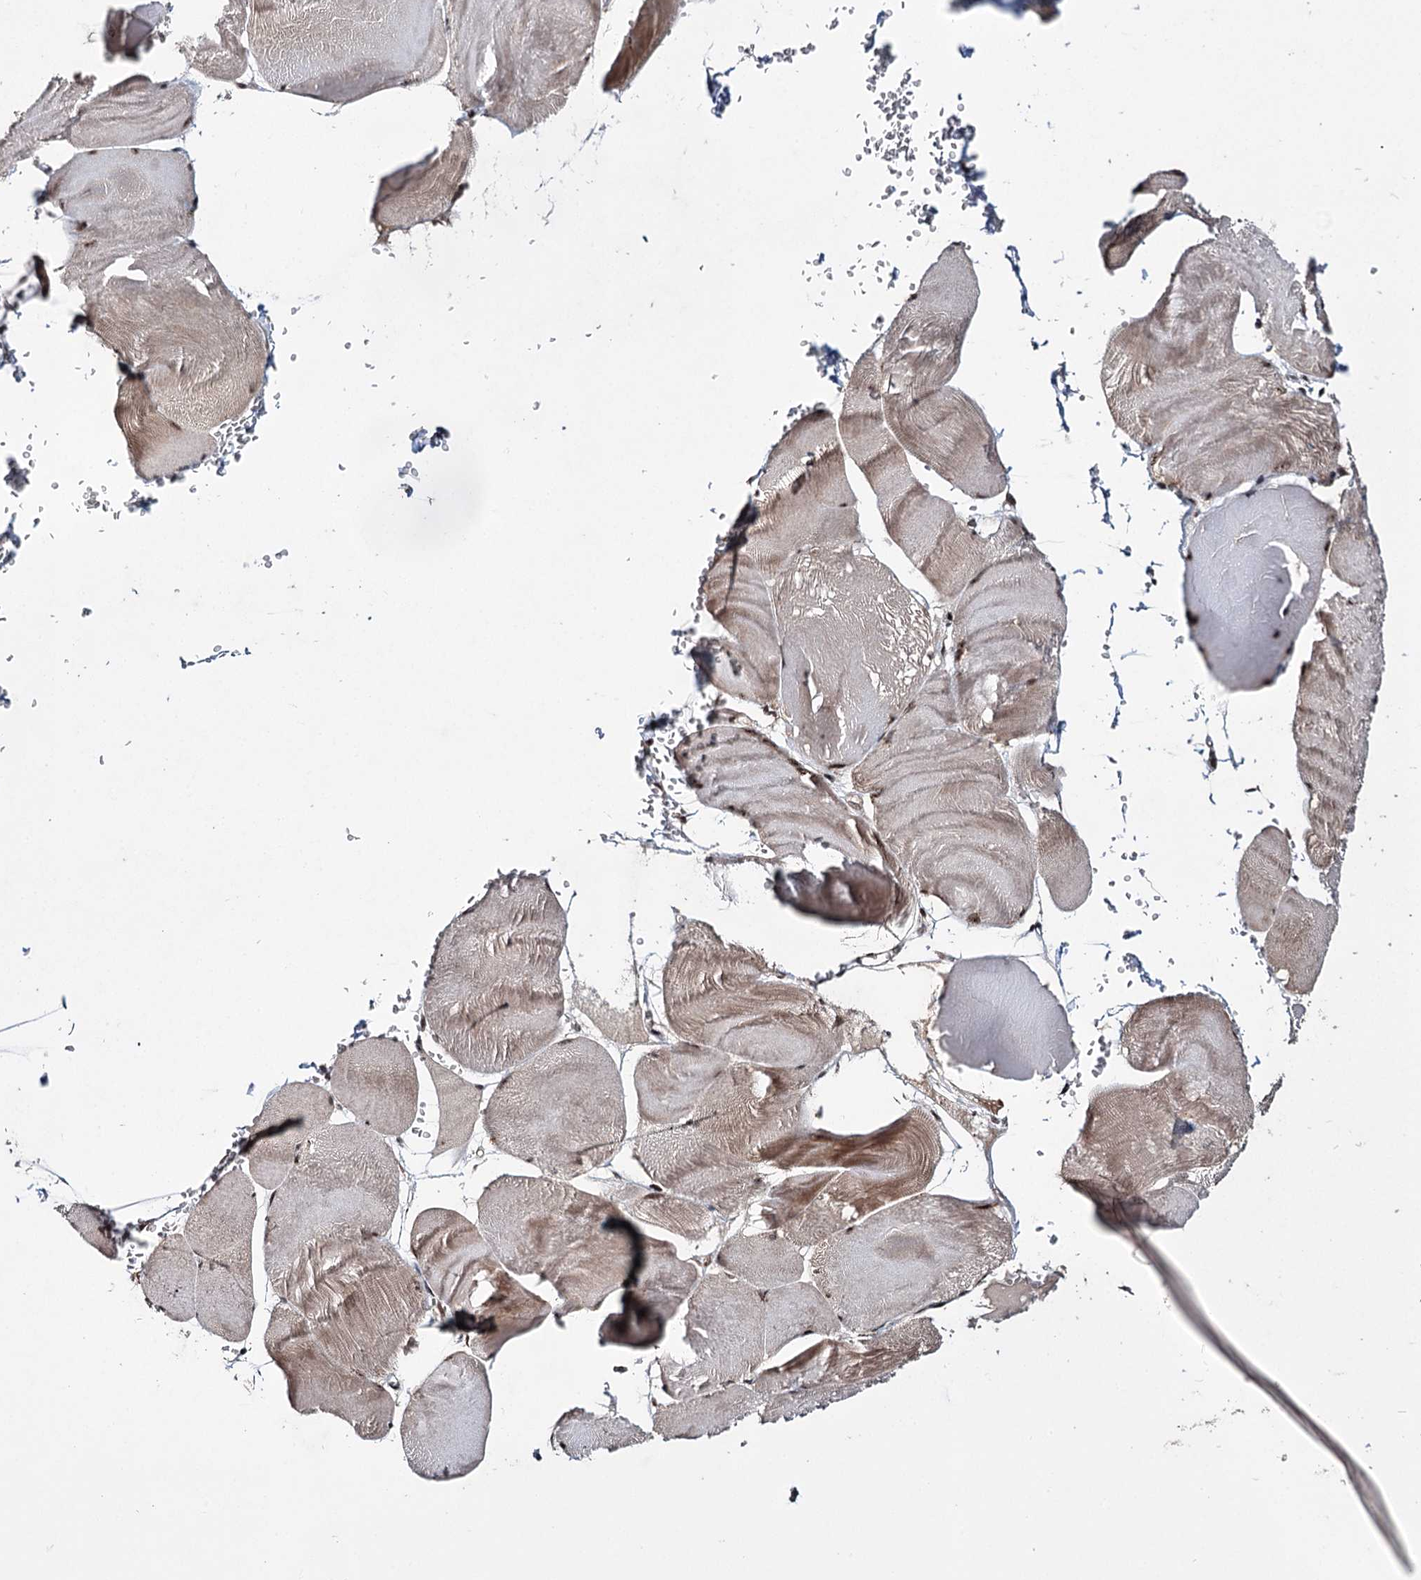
{"staining": {"intensity": "moderate", "quantity": "25%-75%", "location": "cytoplasmic/membranous,nuclear"}, "tissue": "skeletal muscle", "cell_type": "Myocytes", "image_type": "normal", "snomed": [{"axis": "morphology", "description": "Normal tissue, NOS"}, {"axis": "morphology", "description": "Basal cell carcinoma"}, {"axis": "topography", "description": "Skeletal muscle"}], "caption": "Protein staining reveals moderate cytoplasmic/membranous,nuclear staining in about 25%-75% of myocytes in unremarkable skeletal muscle. (DAB IHC, brown staining for protein, blue staining for nuclei).", "gene": "MKNK2", "patient": {"sex": "female", "age": 64}}